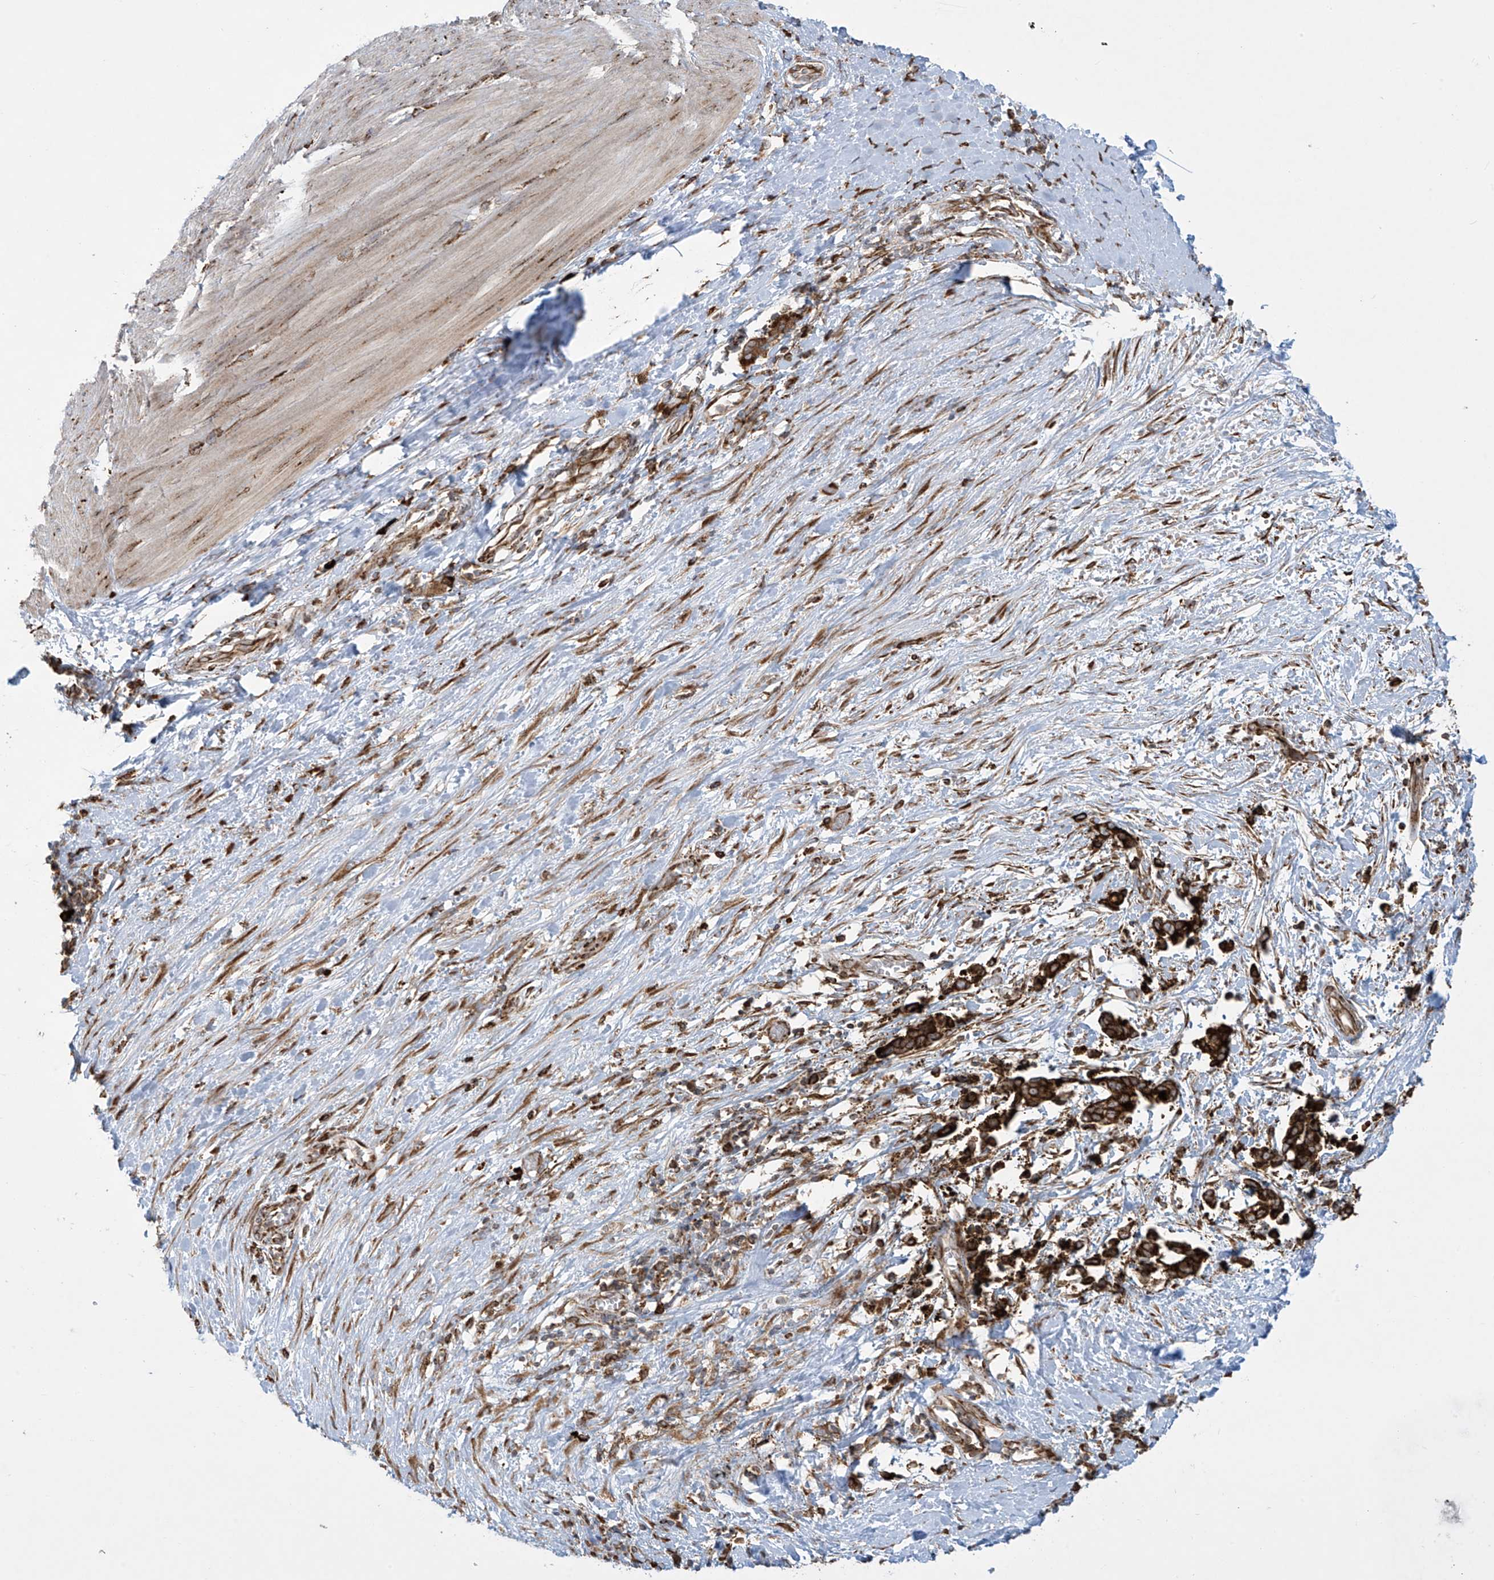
{"staining": {"intensity": "weak", "quantity": ">75%", "location": "cytoplasmic/membranous"}, "tissue": "smooth muscle", "cell_type": "Smooth muscle cells", "image_type": "normal", "snomed": [{"axis": "morphology", "description": "Normal tissue, NOS"}, {"axis": "morphology", "description": "Adenocarcinoma, NOS"}, {"axis": "topography", "description": "Colon"}, {"axis": "topography", "description": "Peripheral nerve tissue"}], "caption": "Smooth muscle stained for a protein (brown) exhibits weak cytoplasmic/membranous positive expression in approximately >75% of smooth muscle cells.", "gene": "MX1", "patient": {"sex": "male", "age": 14}}